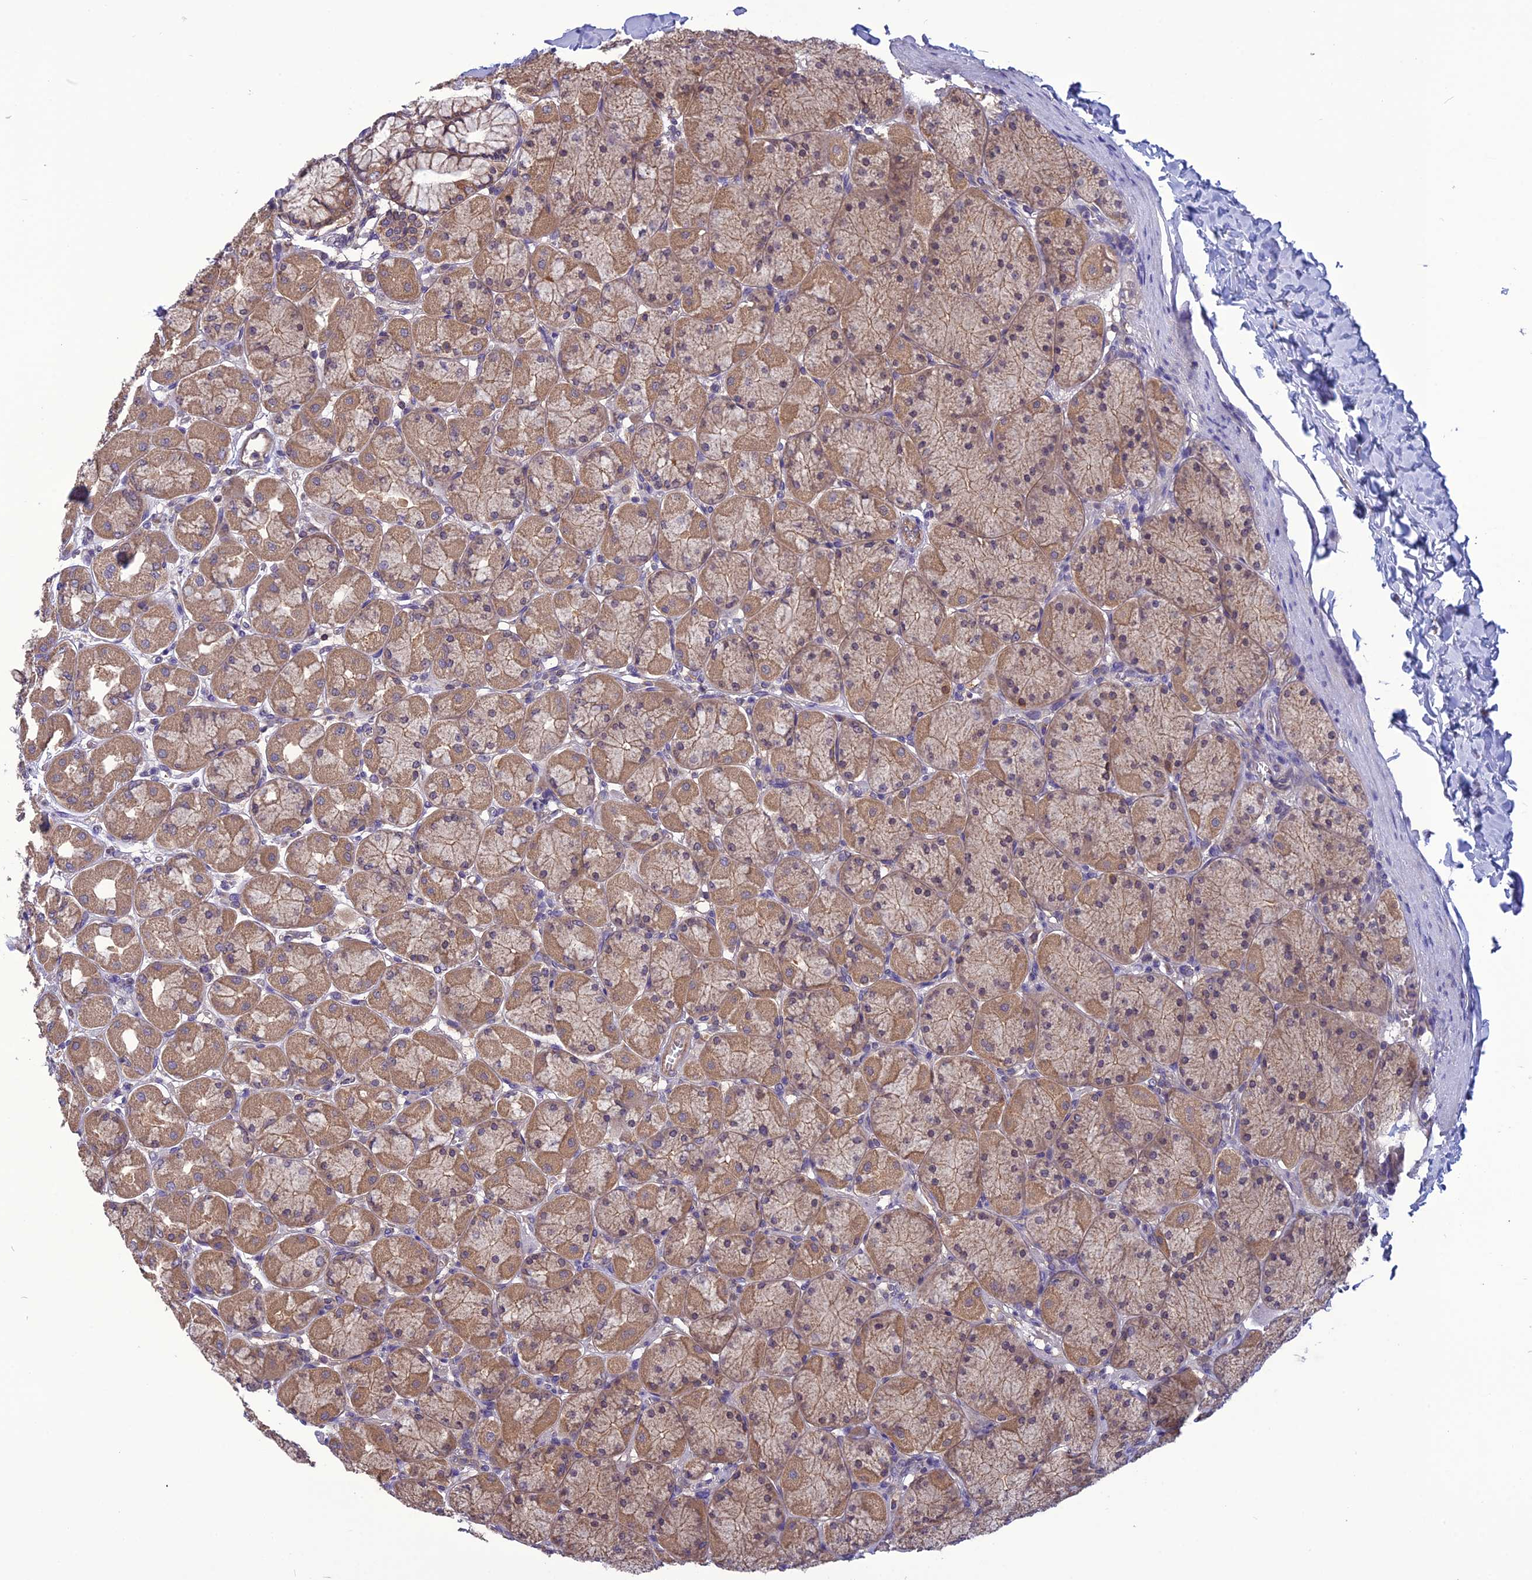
{"staining": {"intensity": "moderate", "quantity": ">75%", "location": "cytoplasmic/membranous"}, "tissue": "stomach", "cell_type": "Glandular cells", "image_type": "normal", "snomed": [{"axis": "morphology", "description": "Normal tissue, NOS"}, {"axis": "topography", "description": "Stomach, upper"}], "caption": "IHC (DAB (3,3'-diaminobenzidine)) staining of benign human stomach reveals moderate cytoplasmic/membranous protein expression in about >75% of glandular cells.", "gene": "PSMF1", "patient": {"sex": "female", "age": 56}}